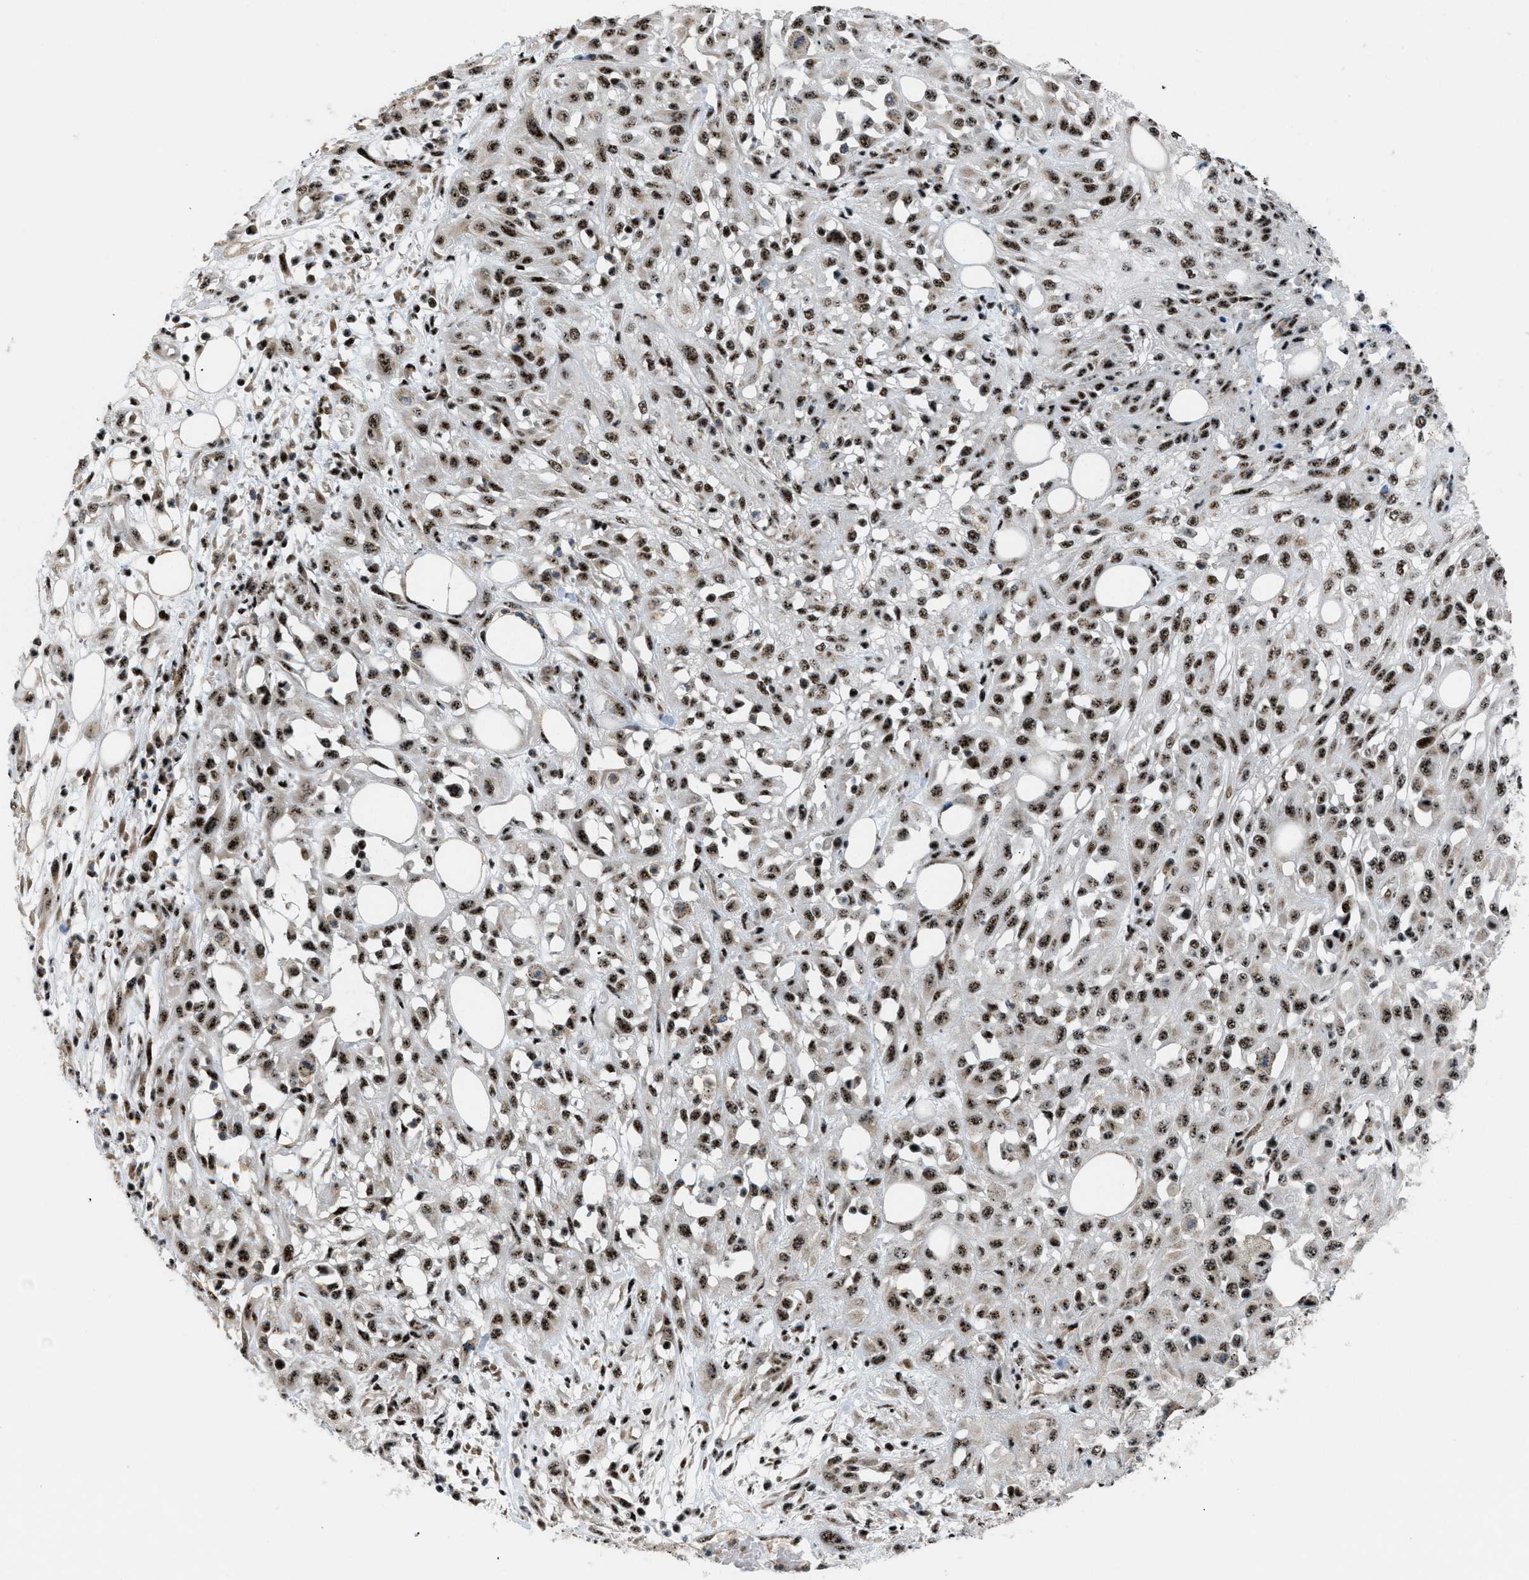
{"staining": {"intensity": "strong", "quantity": ">75%", "location": "nuclear"}, "tissue": "skin cancer", "cell_type": "Tumor cells", "image_type": "cancer", "snomed": [{"axis": "morphology", "description": "Squamous cell carcinoma, NOS"}, {"axis": "morphology", "description": "Squamous cell carcinoma, metastatic, NOS"}, {"axis": "topography", "description": "Skin"}, {"axis": "topography", "description": "Lymph node"}], "caption": "Immunohistochemical staining of skin metastatic squamous cell carcinoma displays high levels of strong nuclear protein expression in approximately >75% of tumor cells.", "gene": "CDR2", "patient": {"sex": "male", "age": 75}}